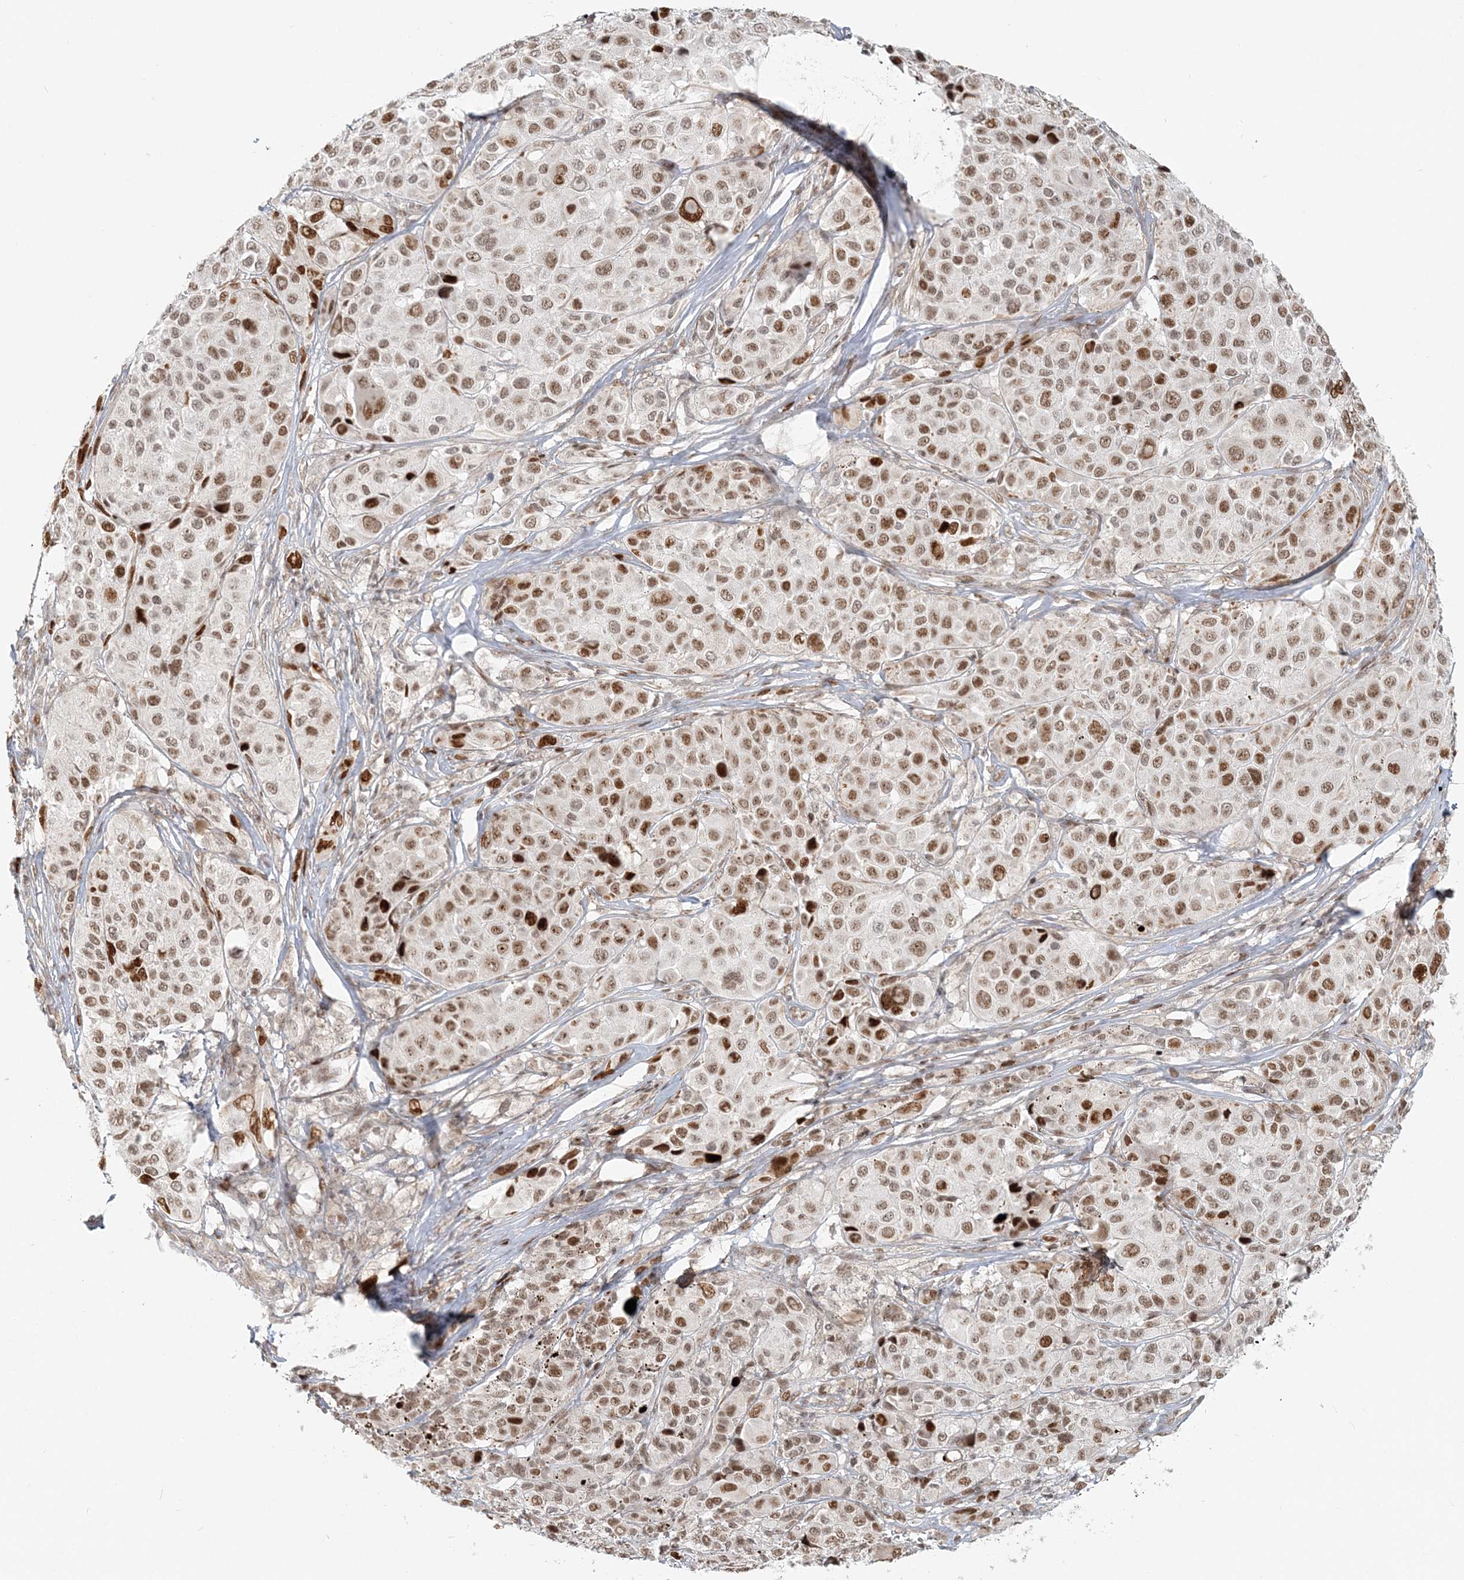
{"staining": {"intensity": "strong", "quantity": "25%-75%", "location": "nuclear"}, "tissue": "melanoma", "cell_type": "Tumor cells", "image_type": "cancer", "snomed": [{"axis": "morphology", "description": "Malignant melanoma, NOS"}, {"axis": "topography", "description": "Skin of trunk"}], "caption": "Brown immunohistochemical staining in human melanoma shows strong nuclear staining in about 25%-75% of tumor cells.", "gene": "BAZ1B", "patient": {"sex": "male", "age": 71}}